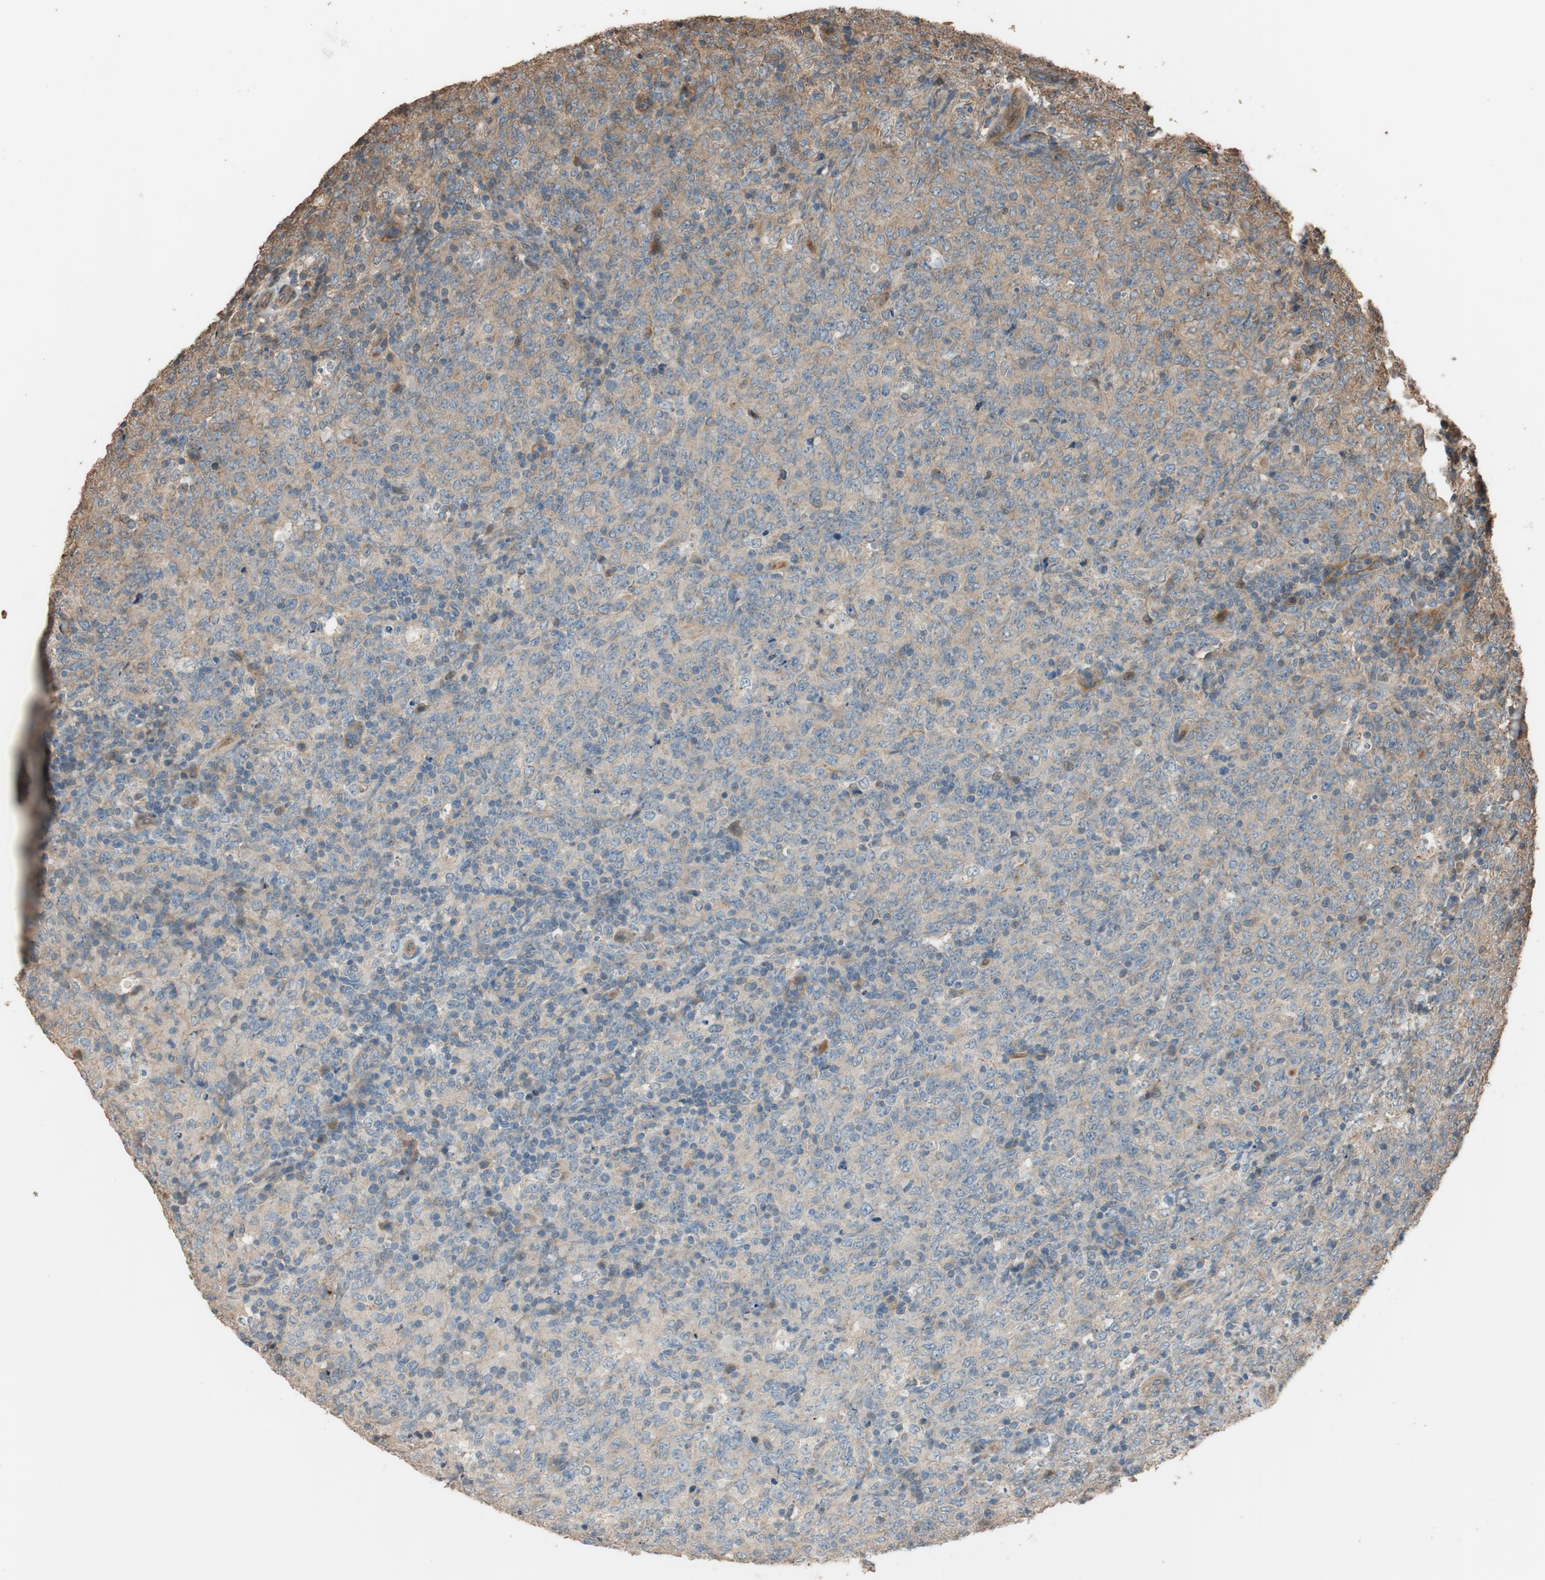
{"staining": {"intensity": "weak", "quantity": ">75%", "location": "cytoplasmic/membranous"}, "tissue": "lymphoma", "cell_type": "Tumor cells", "image_type": "cancer", "snomed": [{"axis": "morphology", "description": "Malignant lymphoma, non-Hodgkin's type, High grade"}, {"axis": "topography", "description": "Tonsil"}], "caption": "Immunohistochemistry (IHC) photomicrograph of neoplastic tissue: malignant lymphoma, non-Hodgkin's type (high-grade) stained using IHC displays low levels of weak protein expression localized specifically in the cytoplasmic/membranous of tumor cells, appearing as a cytoplasmic/membranous brown color.", "gene": "MST1R", "patient": {"sex": "female", "age": 36}}